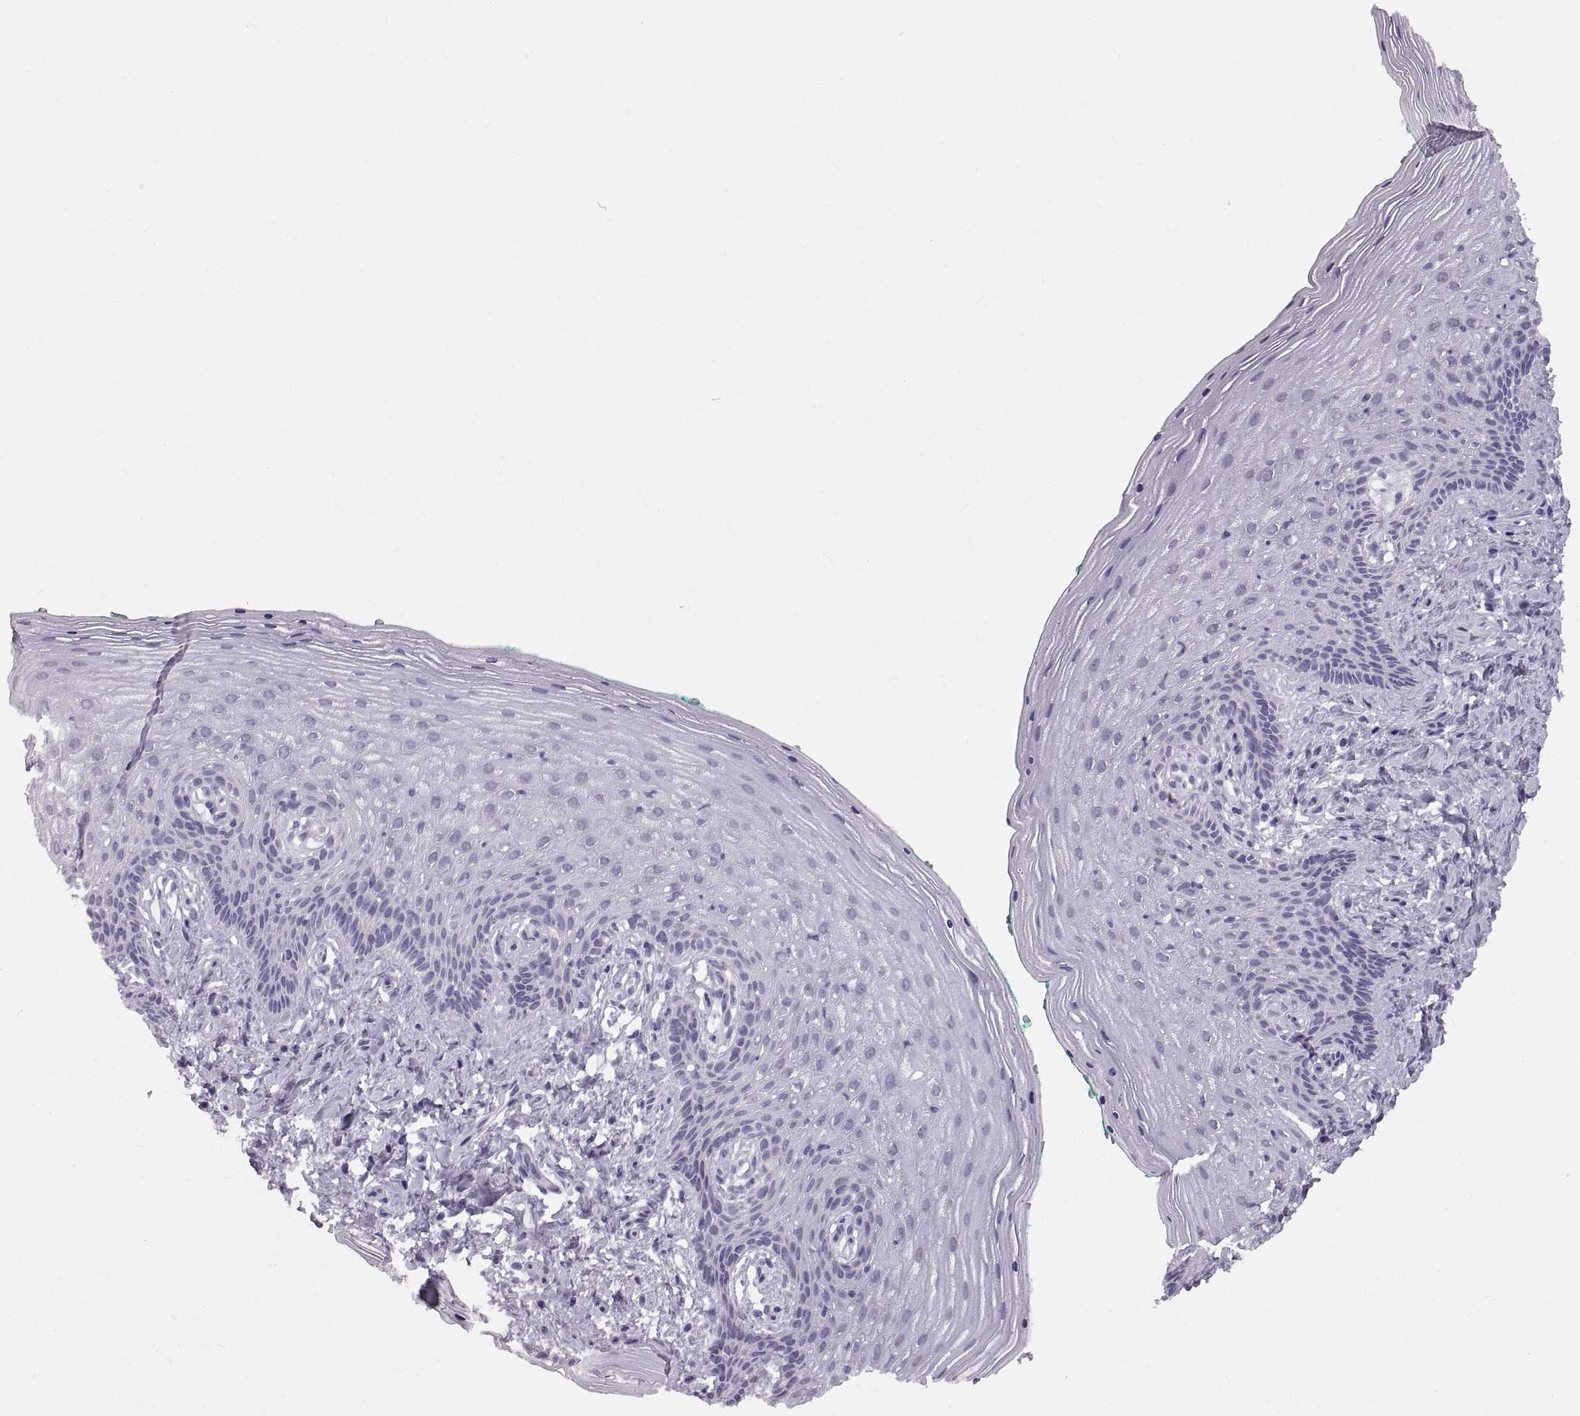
{"staining": {"intensity": "negative", "quantity": "none", "location": "none"}, "tissue": "vagina", "cell_type": "Squamous epithelial cells", "image_type": "normal", "snomed": [{"axis": "morphology", "description": "Normal tissue, NOS"}, {"axis": "topography", "description": "Vagina"}], "caption": "Vagina stained for a protein using IHC demonstrates no expression squamous epithelial cells.", "gene": "WBP2NL", "patient": {"sex": "female", "age": 45}}